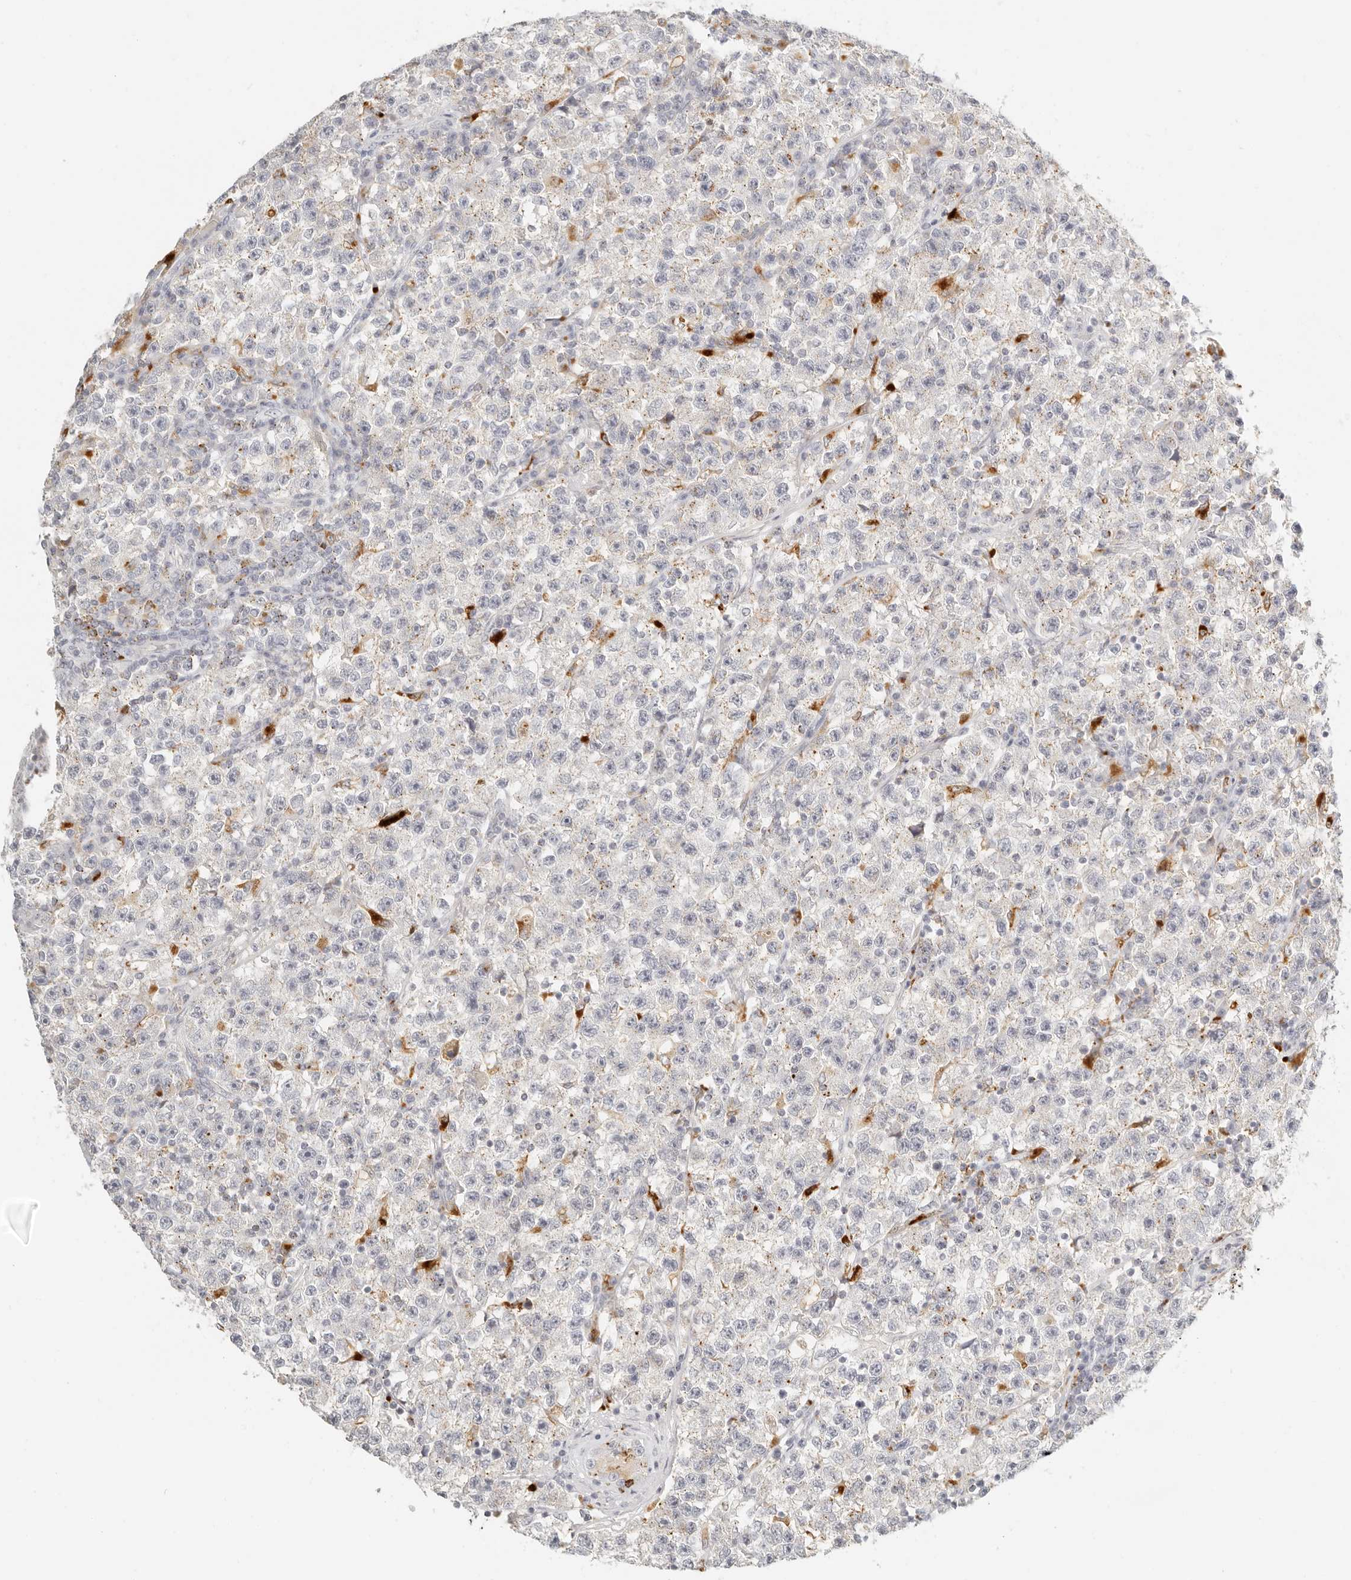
{"staining": {"intensity": "negative", "quantity": "none", "location": "none"}, "tissue": "testis cancer", "cell_type": "Tumor cells", "image_type": "cancer", "snomed": [{"axis": "morphology", "description": "Seminoma, NOS"}, {"axis": "topography", "description": "Testis"}], "caption": "The histopathology image displays no significant positivity in tumor cells of testis cancer (seminoma).", "gene": "RNASET2", "patient": {"sex": "male", "age": 22}}